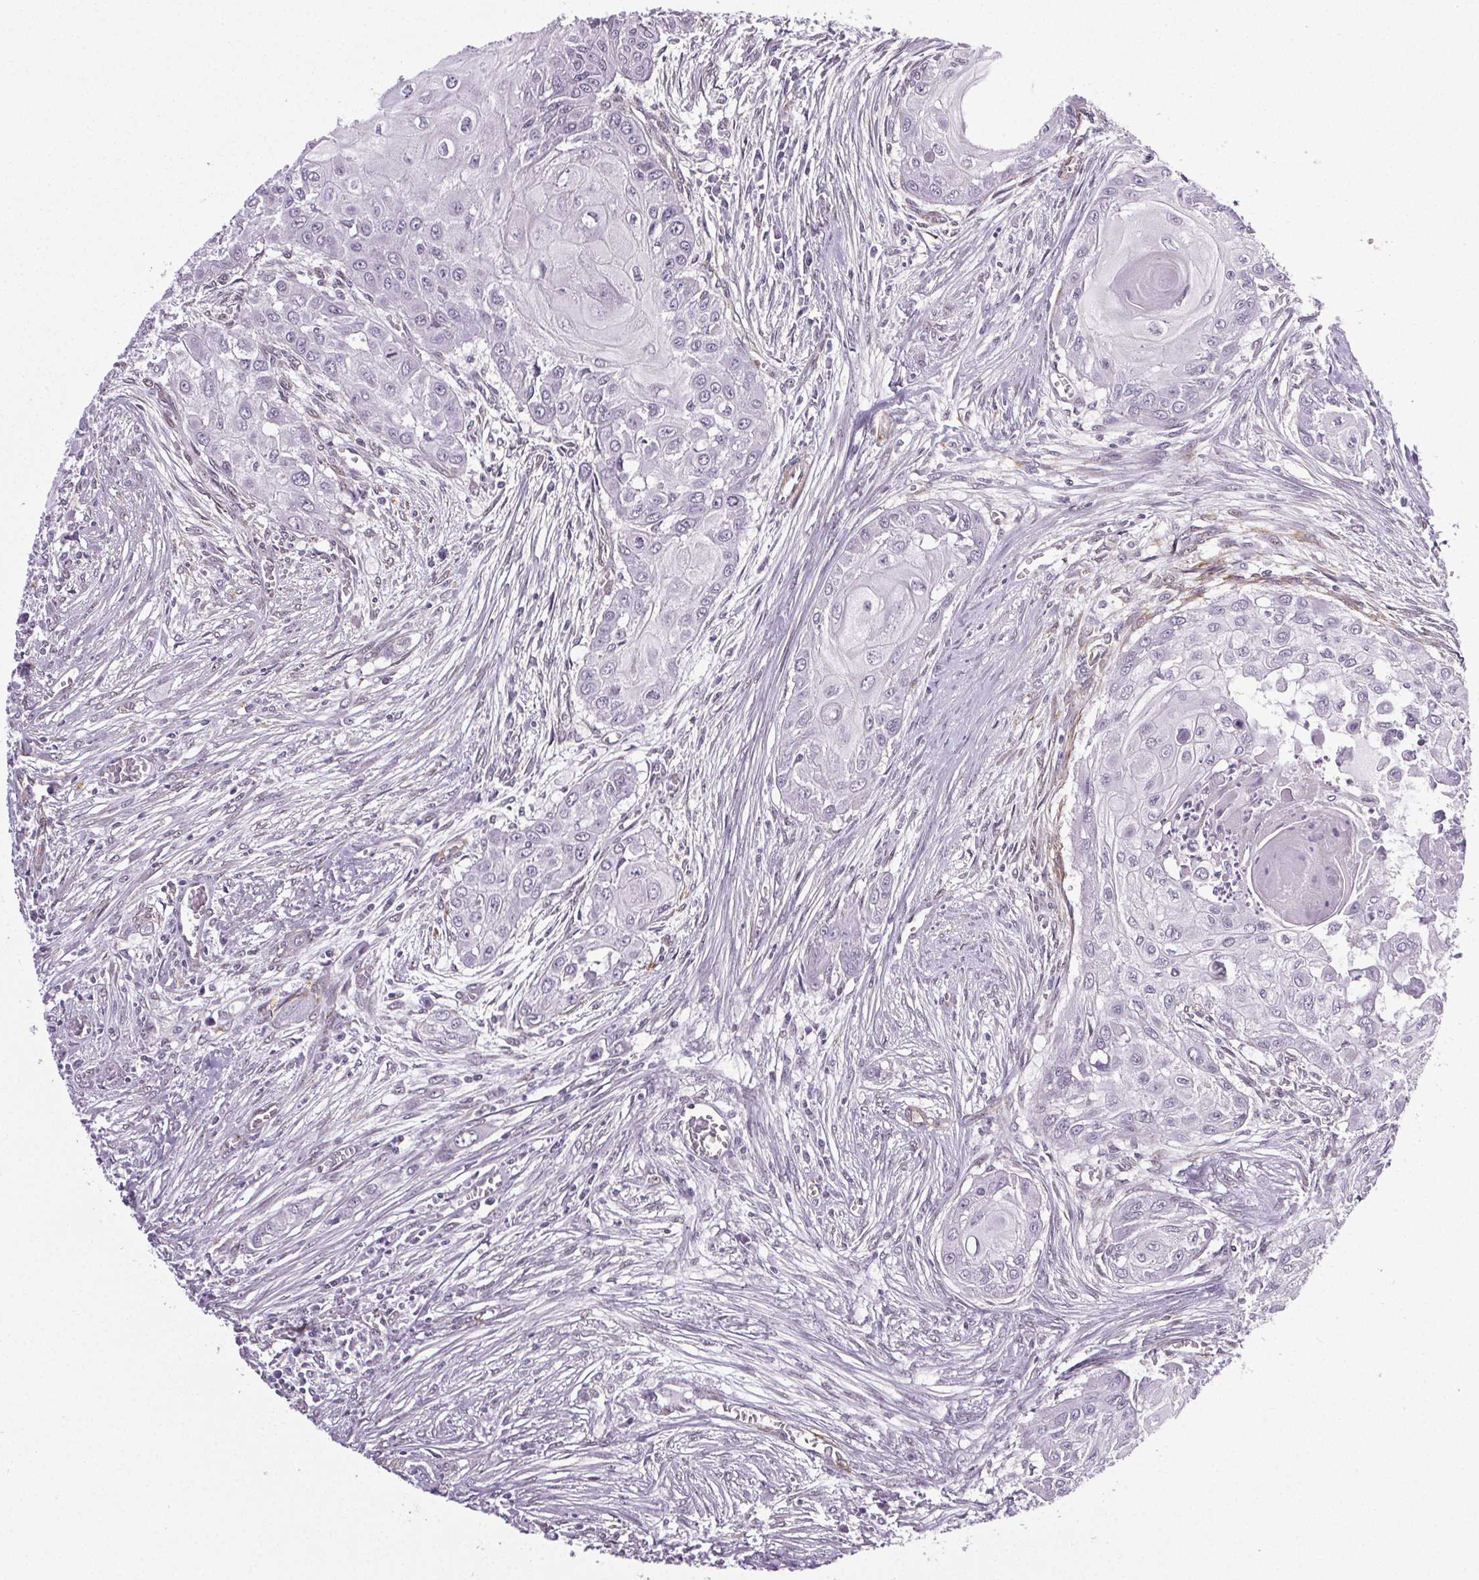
{"staining": {"intensity": "negative", "quantity": "none", "location": "none"}, "tissue": "head and neck cancer", "cell_type": "Tumor cells", "image_type": "cancer", "snomed": [{"axis": "morphology", "description": "Squamous cell carcinoma, NOS"}, {"axis": "topography", "description": "Oral tissue"}, {"axis": "topography", "description": "Head-Neck"}], "caption": "Image shows no significant protein staining in tumor cells of head and neck squamous cell carcinoma. (DAB immunohistochemistry visualized using brightfield microscopy, high magnification).", "gene": "GP6", "patient": {"sex": "male", "age": 71}}